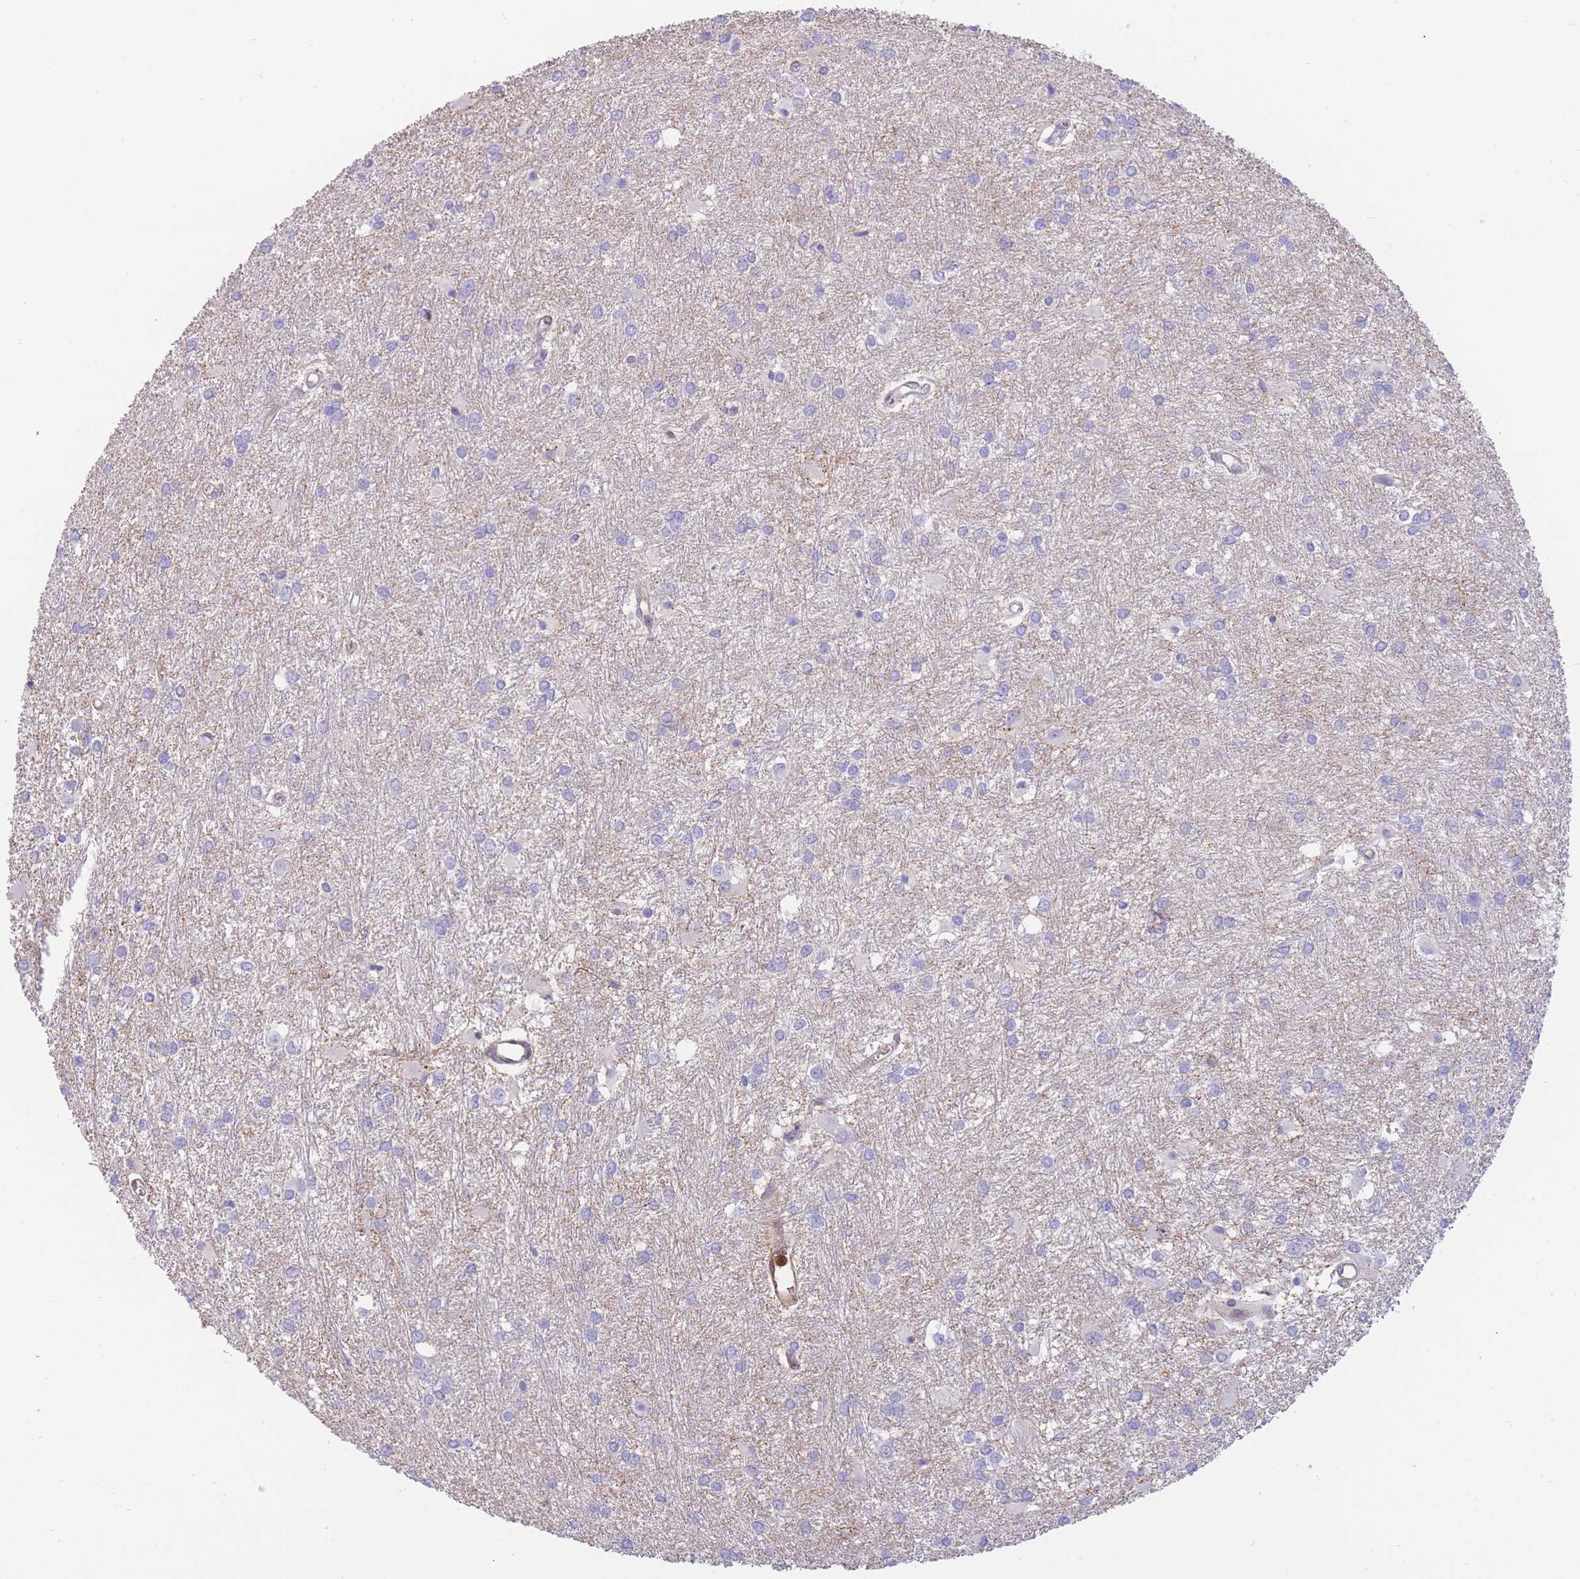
{"staining": {"intensity": "negative", "quantity": "none", "location": "none"}, "tissue": "glioma", "cell_type": "Tumor cells", "image_type": "cancer", "snomed": [{"axis": "morphology", "description": "Glioma, malignant, High grade"}, {"axis": "topography", "description": "Brain"}], "caption": "The micrograph shows no significant staining in tumor cells of malignant high-grade glioma.", "gene": "SULT1A1", "patient": {"sex": "female", "age": 50}}